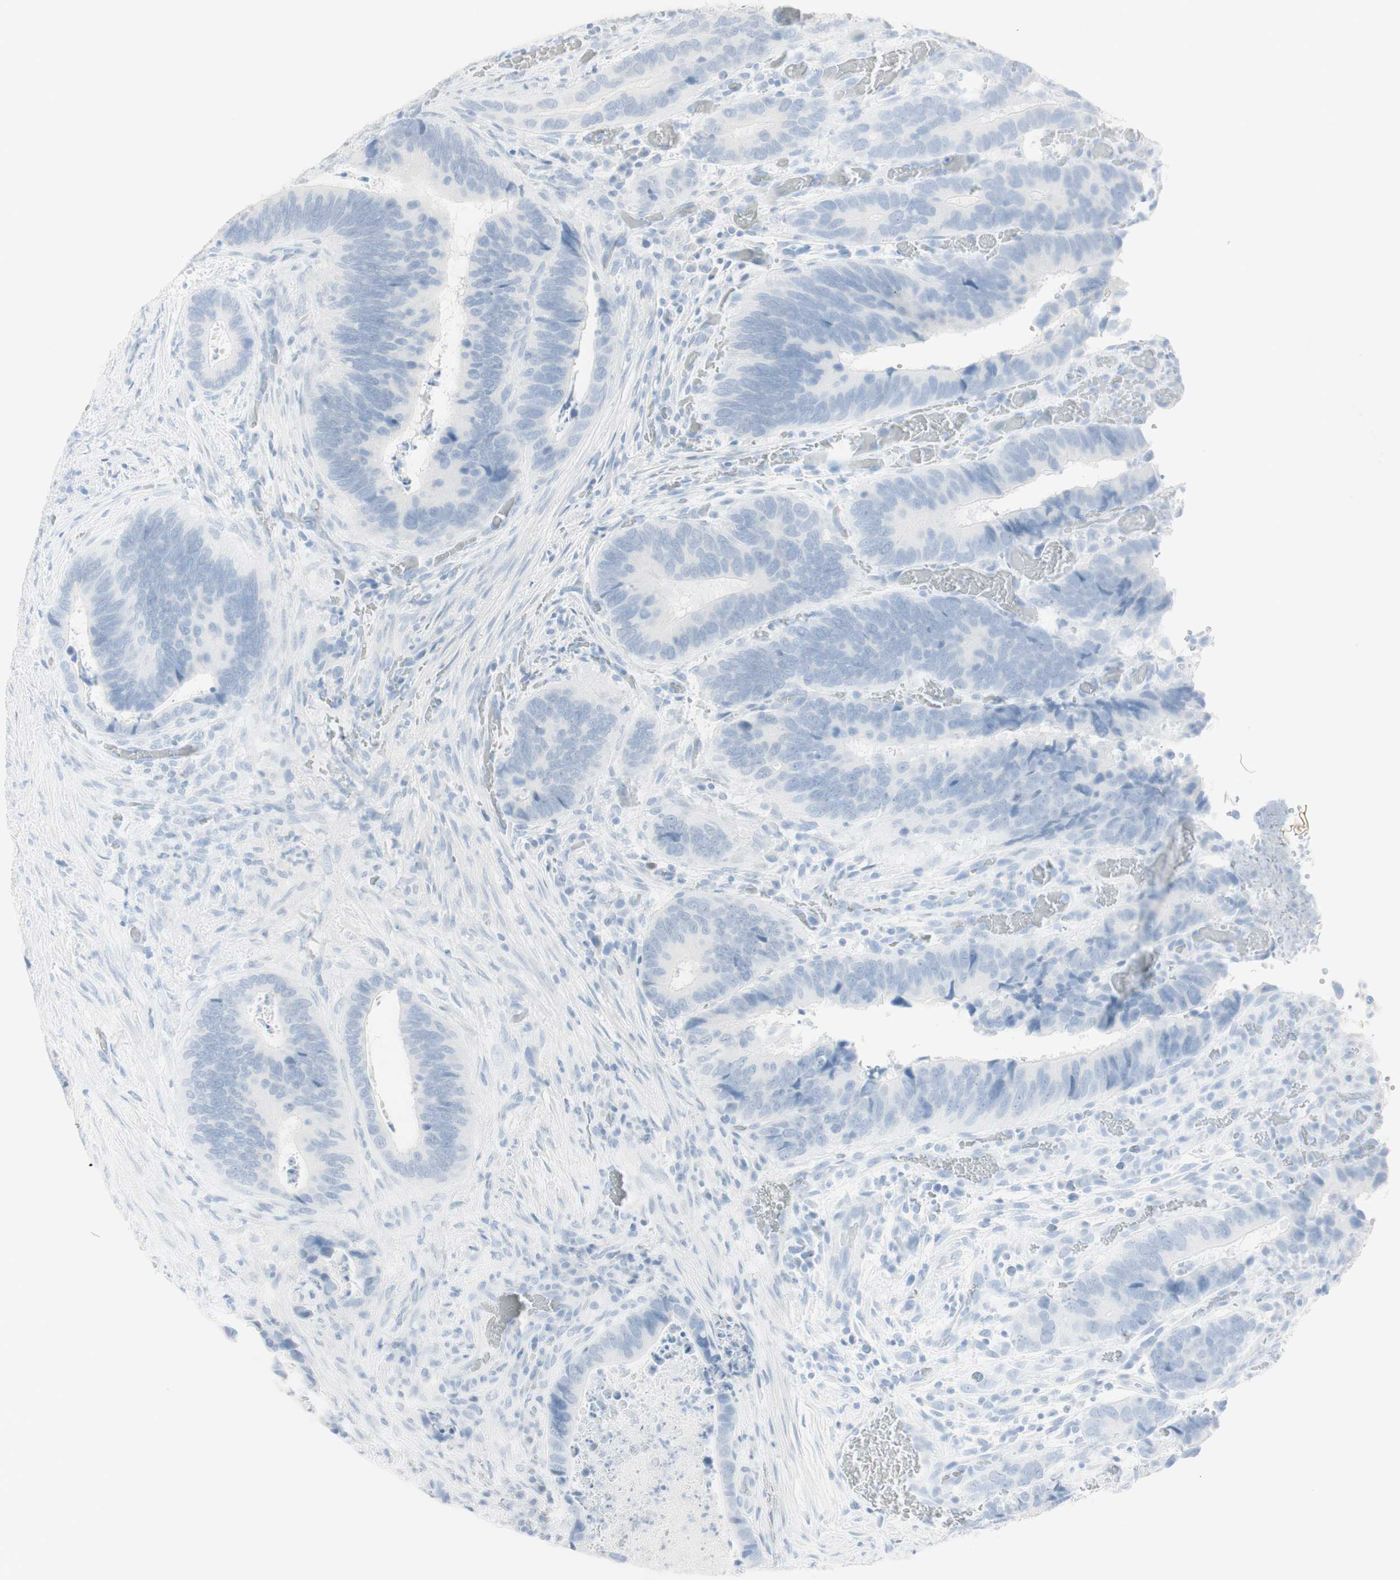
{"staining": {"intensity": "negative", "quantity": "none", "location": "none"}, "tissue": "colorectal cancer", "cell_type": "Tumor cells", "image_type": "cancer", "snomed": [{"axis": "morphology", "description": "Adenocarcinoma, NOS"}, {"axis": "topography", "description": "Colon"}], "caption": "Colorectal cancer (adenocarcinoma) was stained to show a protein in brown. There is no significant staining in tumor cells.", "gene": "NAPSA", "patient": {"sex": "male", "age": 72}}